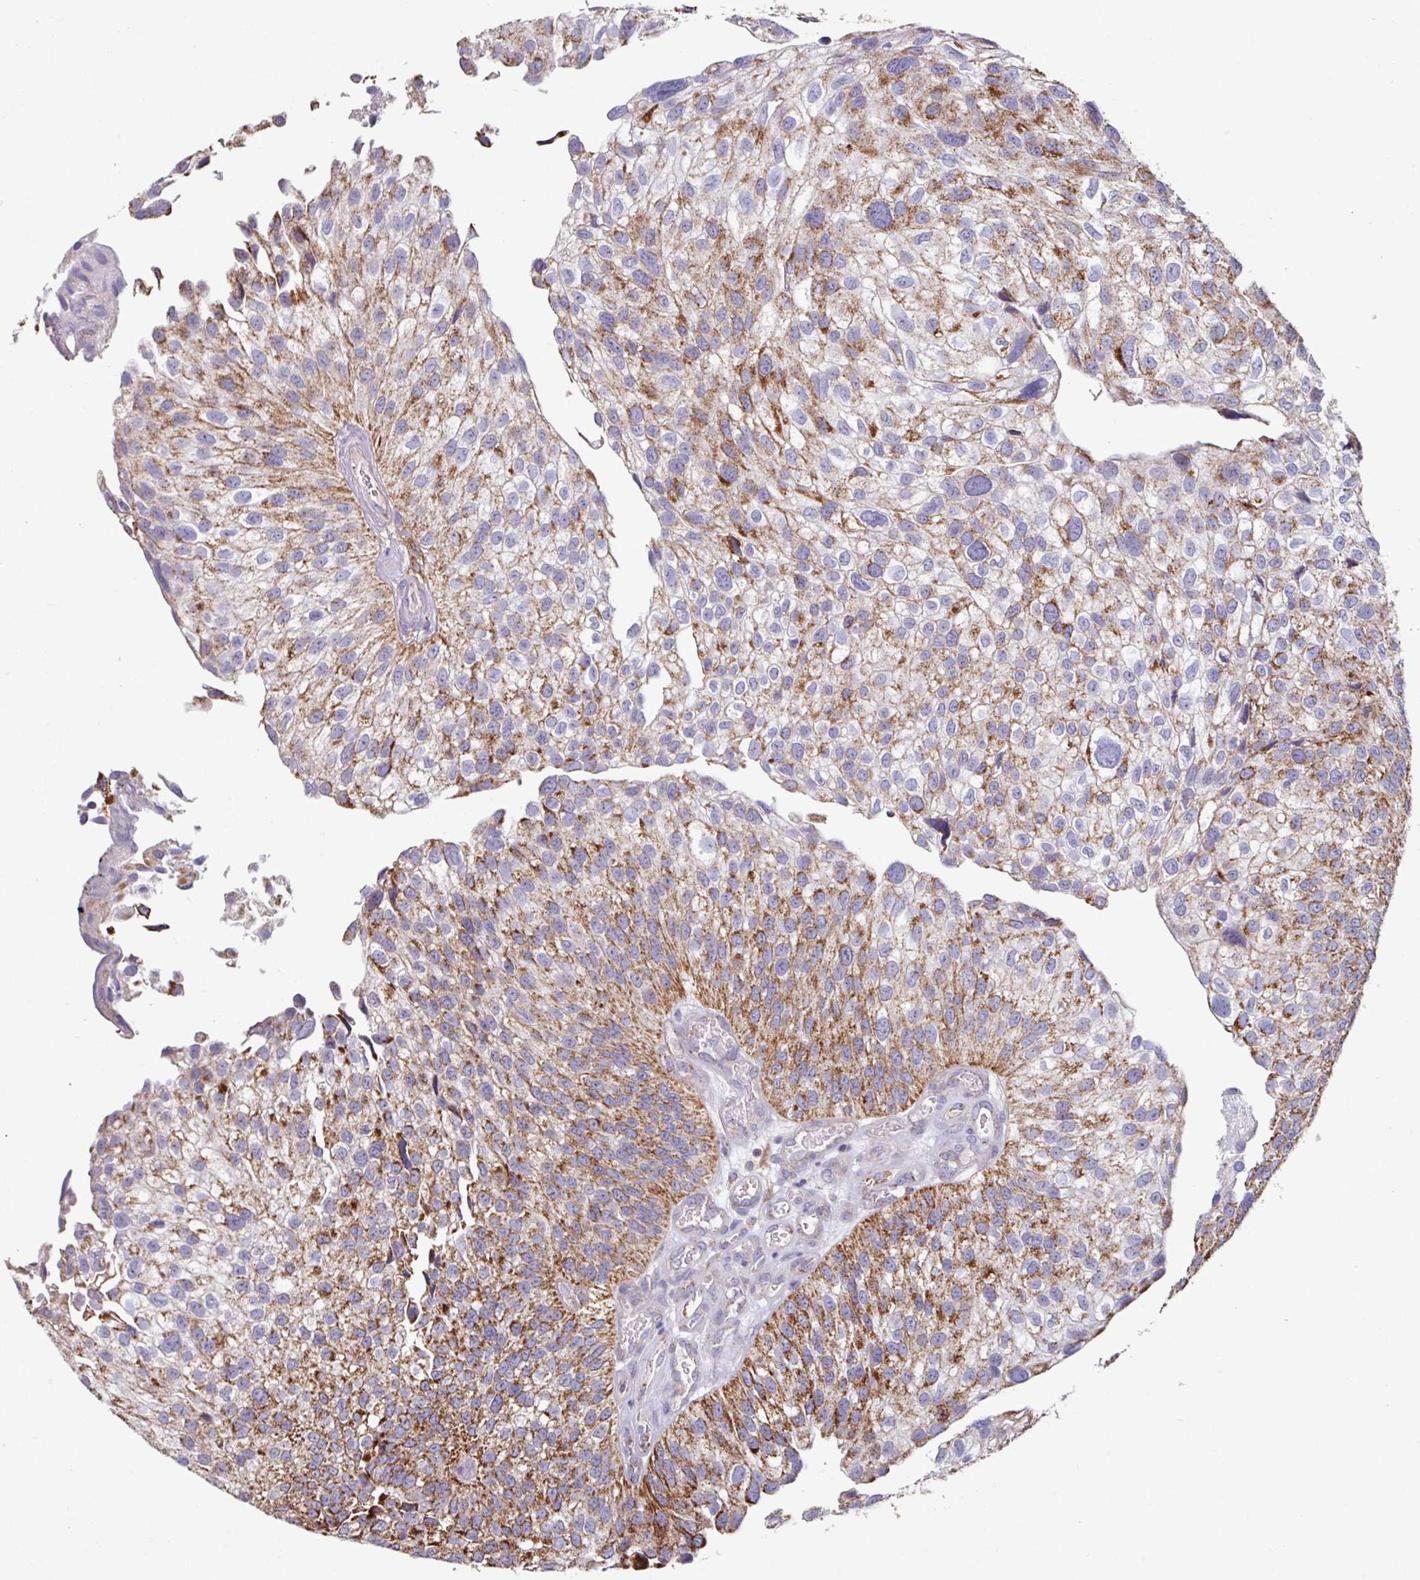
{"staining": {"intensity": "moderate", "quantity": "25%-75%", "location": "cytoplasmic/membranous"}, "tissue": "urothelial cancer", "cell_type": "Tumor cells", "image_type": "cancer", "snomed": [{"axis": "morphology", "description": "Urothelial carcinoma, NOS"}, {"axis": "topography", "description": "Urinary bladder"}], "caption": "Immunohistochemistry (IHC) (DAB (3,3'-diaminobenzidine)) staining of urothelial cancer demonstrates moderate cytoplasmic/membranous protein positivity in about 25%-75% of tumor cells.", "gene": "OR2D3", "patient": {"sex": "male", "age": 87}}